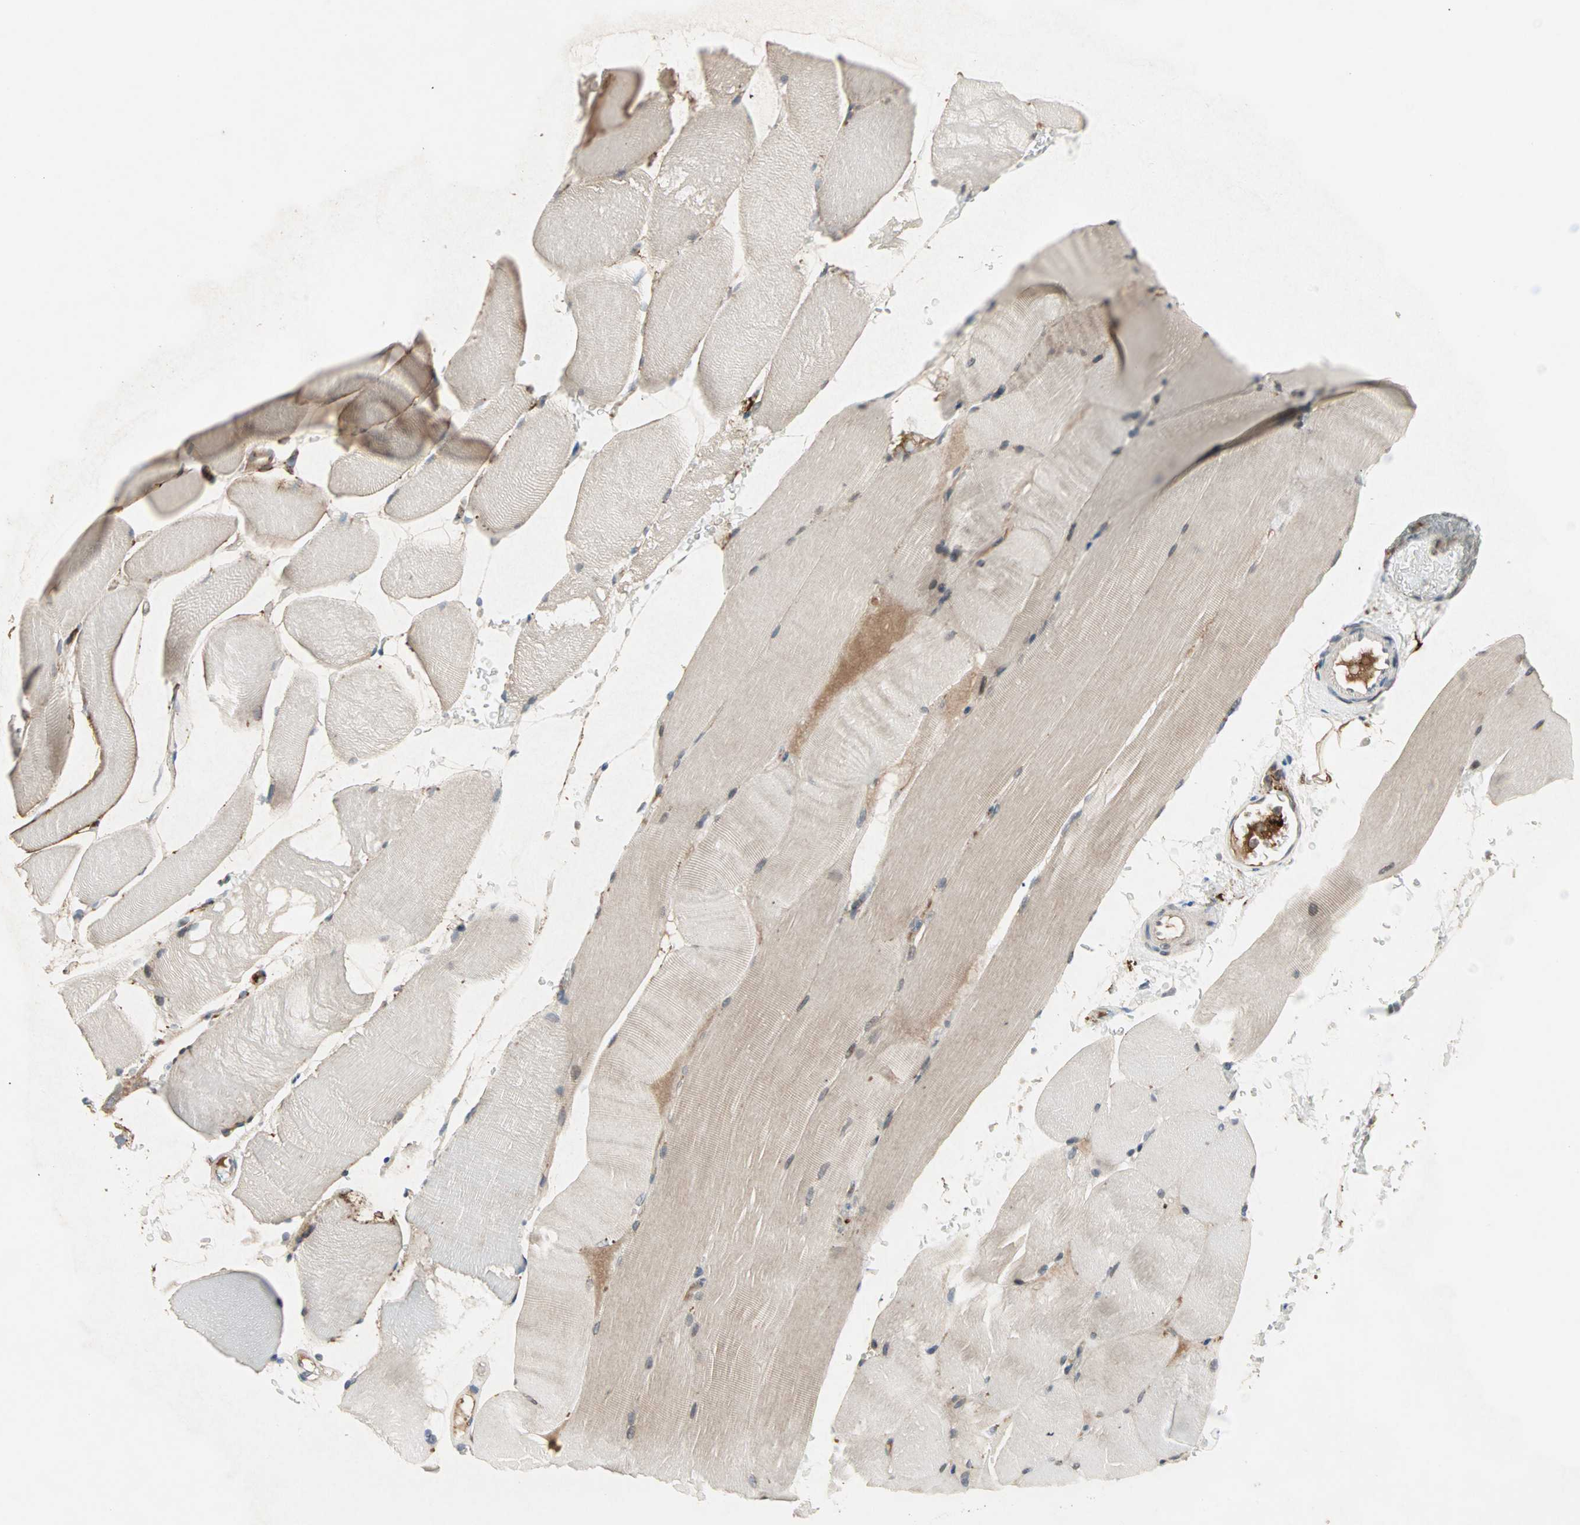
{"staining": {"intensity": "weak", "quantity": "25%-75%", "location": "cytoplasmic/membranous"}, "tissue": "skeletal muscle", "cell_type": "Myocytes", "image_type": "normal", "snomed": [{"axis": "morphology", "description": "Normal tissue, NOS"}, {"axis": "topography", "description": "Skeletal muscle"}], "caption": "Immunohistochemical staining of normal skeletal muscle exhibits low levels of weak cytoplasmic/membranous staining in approximately 25%-75% of myocytes.", "gene": "PROS1", "patient": {"sex": "female", "age": 37}}